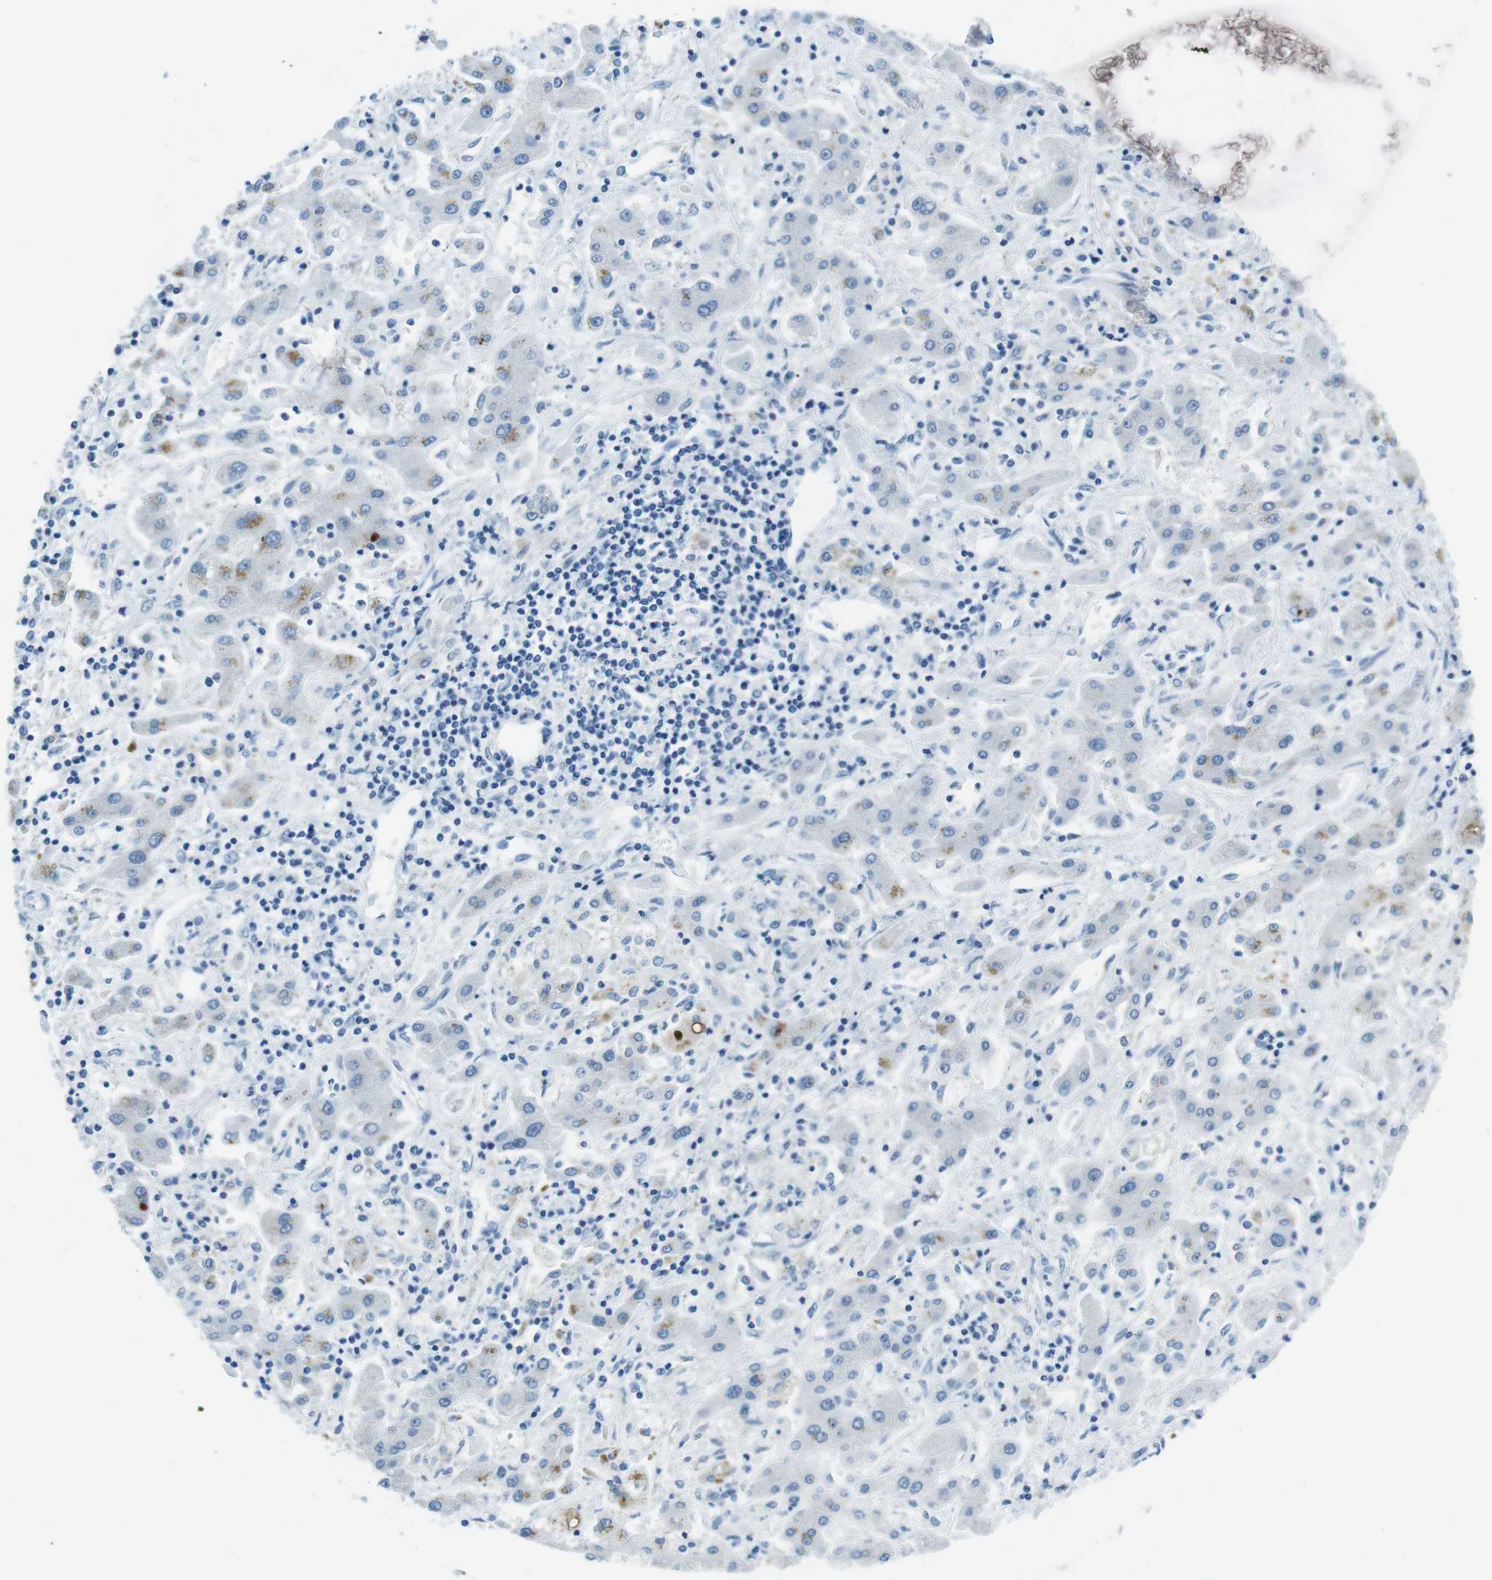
{"staining": {"intensity": "negative", "quantity": "none", "location": "none"}, "tissue": "liver cancer", "cell_type": "Tumor cells", "image_type": "cancer", "snomed": [{"axis": "morphology", "description": "Cholangiocarcinoma"}, {"axis": "topography", "description": "Liver"}], "caption": "Immunohistochemistry histopathology image of liver cholangiocarcinoma stained for a protein (brown), which reveals no positivity in tumor cells.", "gene": "TFAP2C", "patient": {"sex": "male", "age": 50}}